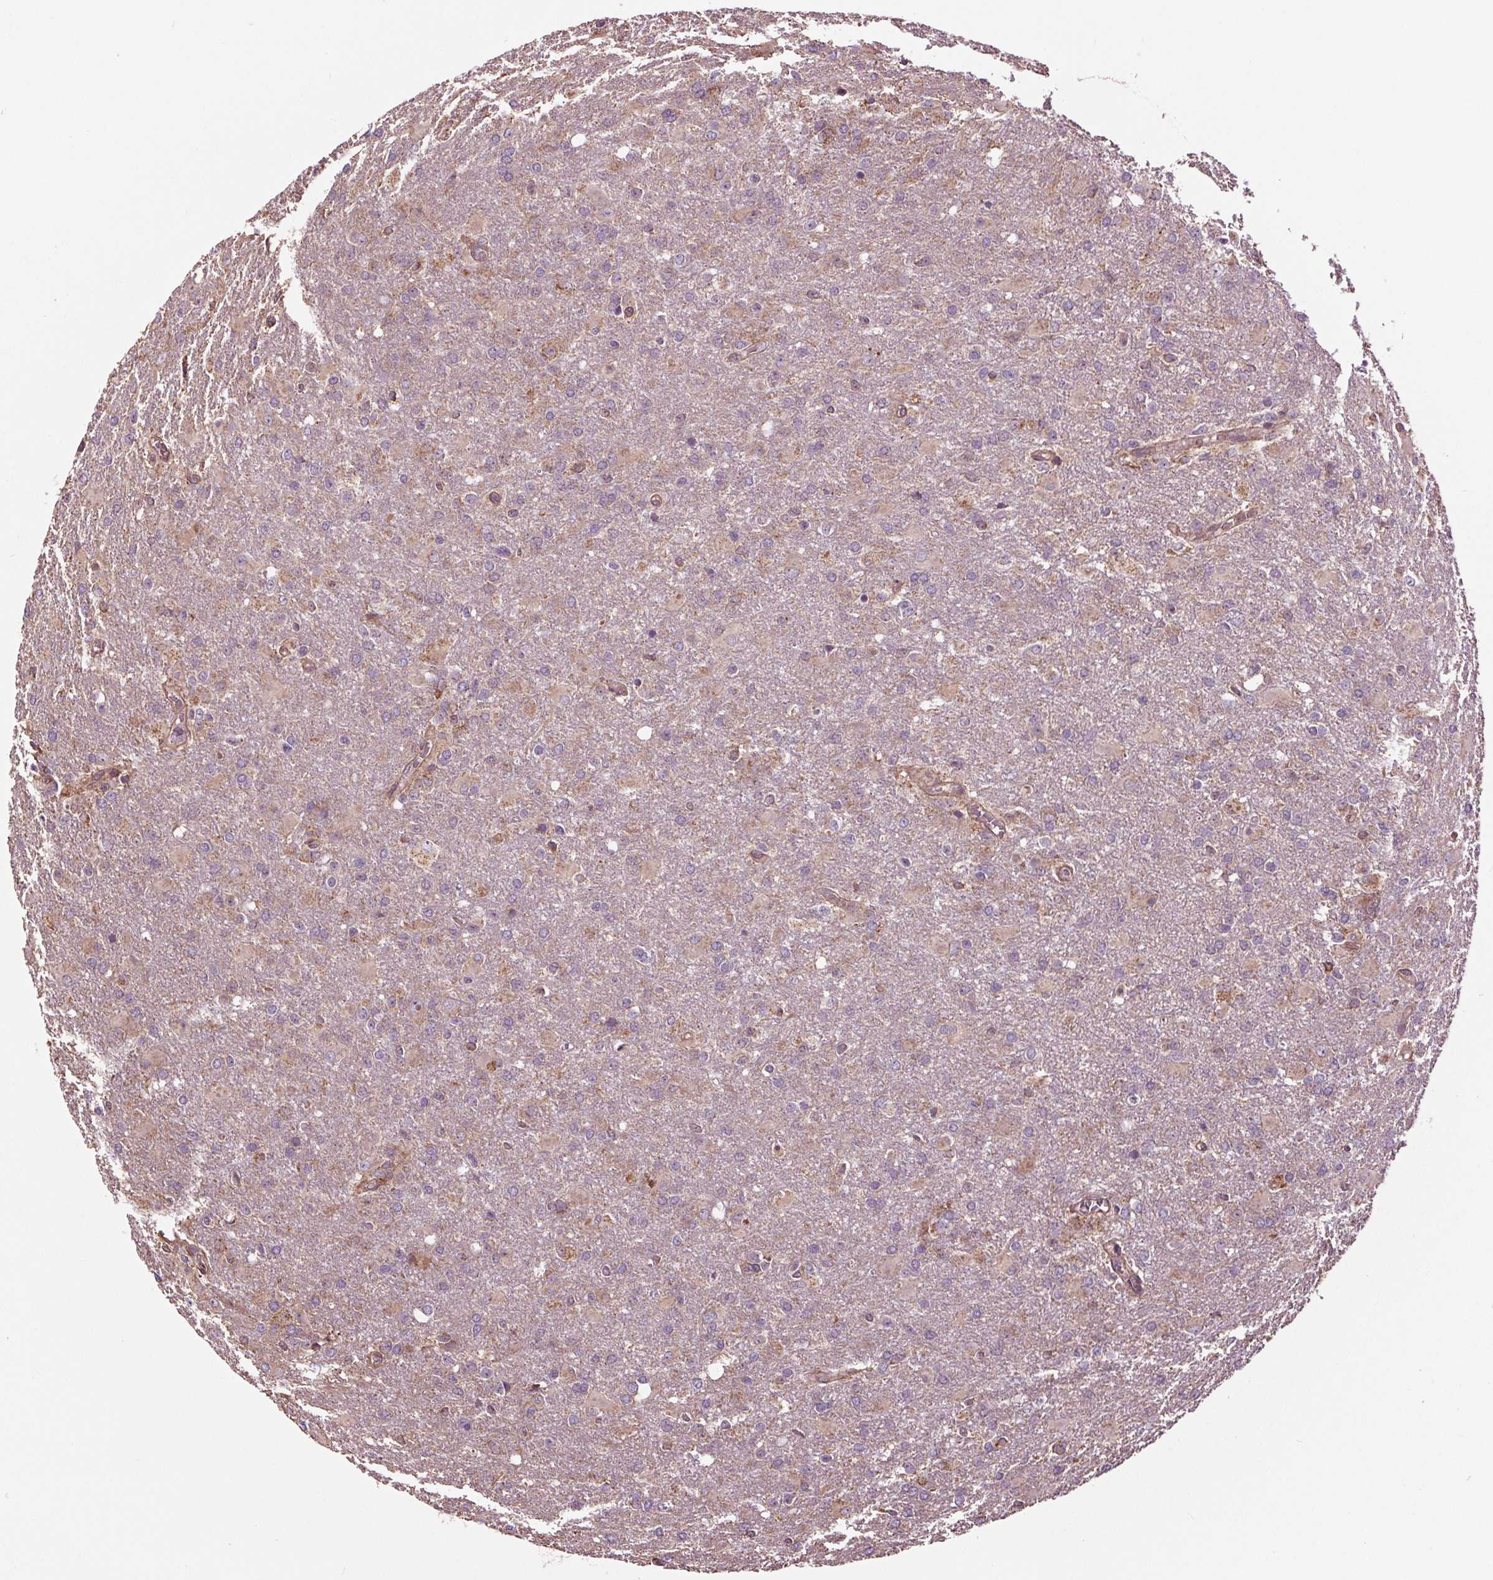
{"staining": {"intensity": "negative", "quantity": "none", "location": "none"}, "tissue": "glioma", "cell_type": "Tumor cells", "image_type": "cancer", "snomed": [{"axis": "morphology", "description": "Glioma, malignant, High grade"}, {"axis": "topography", "description": "Brain"}], "caption": "Tumor cells show no significant protein expression in malignant glioma (high-grade).", "gene": "RNPEP", "patient": {"sex": "male", "age": 68}}